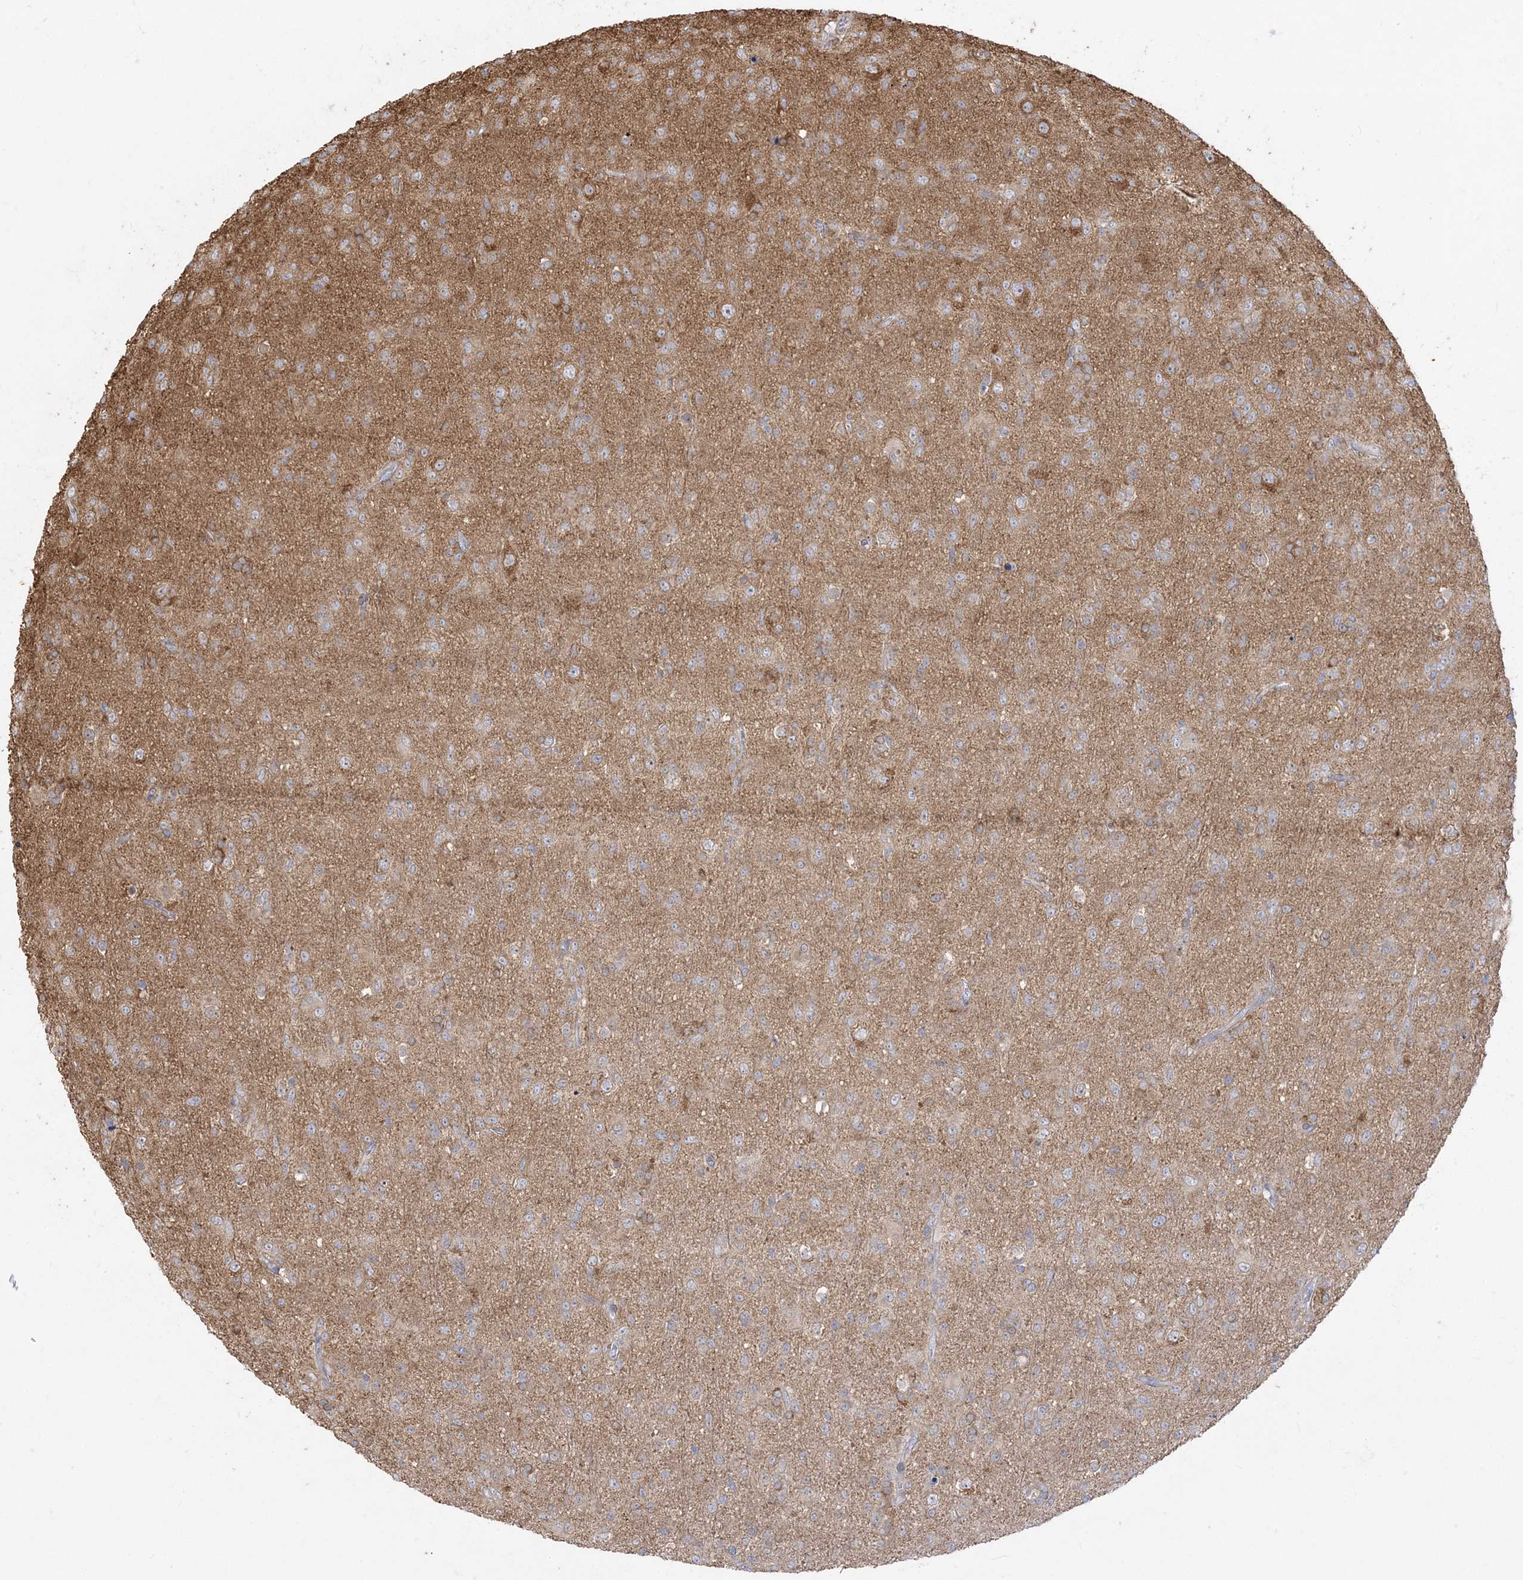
{"staining": {"intensity": "moderate", "quantity": "25%-75%", "location": "cytoplasmic/membranous"}, "tissue": "glioma", "cell_type": "Tumor cells", "image_type": "cancer", "snomed": [{"axis": "morphology", "description": "Glioma, malignant, Low grade"}, {"axis": "topography", "description": "Brain"}], "caption": "A high-resolution histopathology image shows immunohistochemistry staining of glioma, which exhibits moderate cytoplasmic/membranous positivity in about 25%-75% of tumor cells.", "gene": "ZC3H6", "patient": {"sex": "male", "age": 65}}